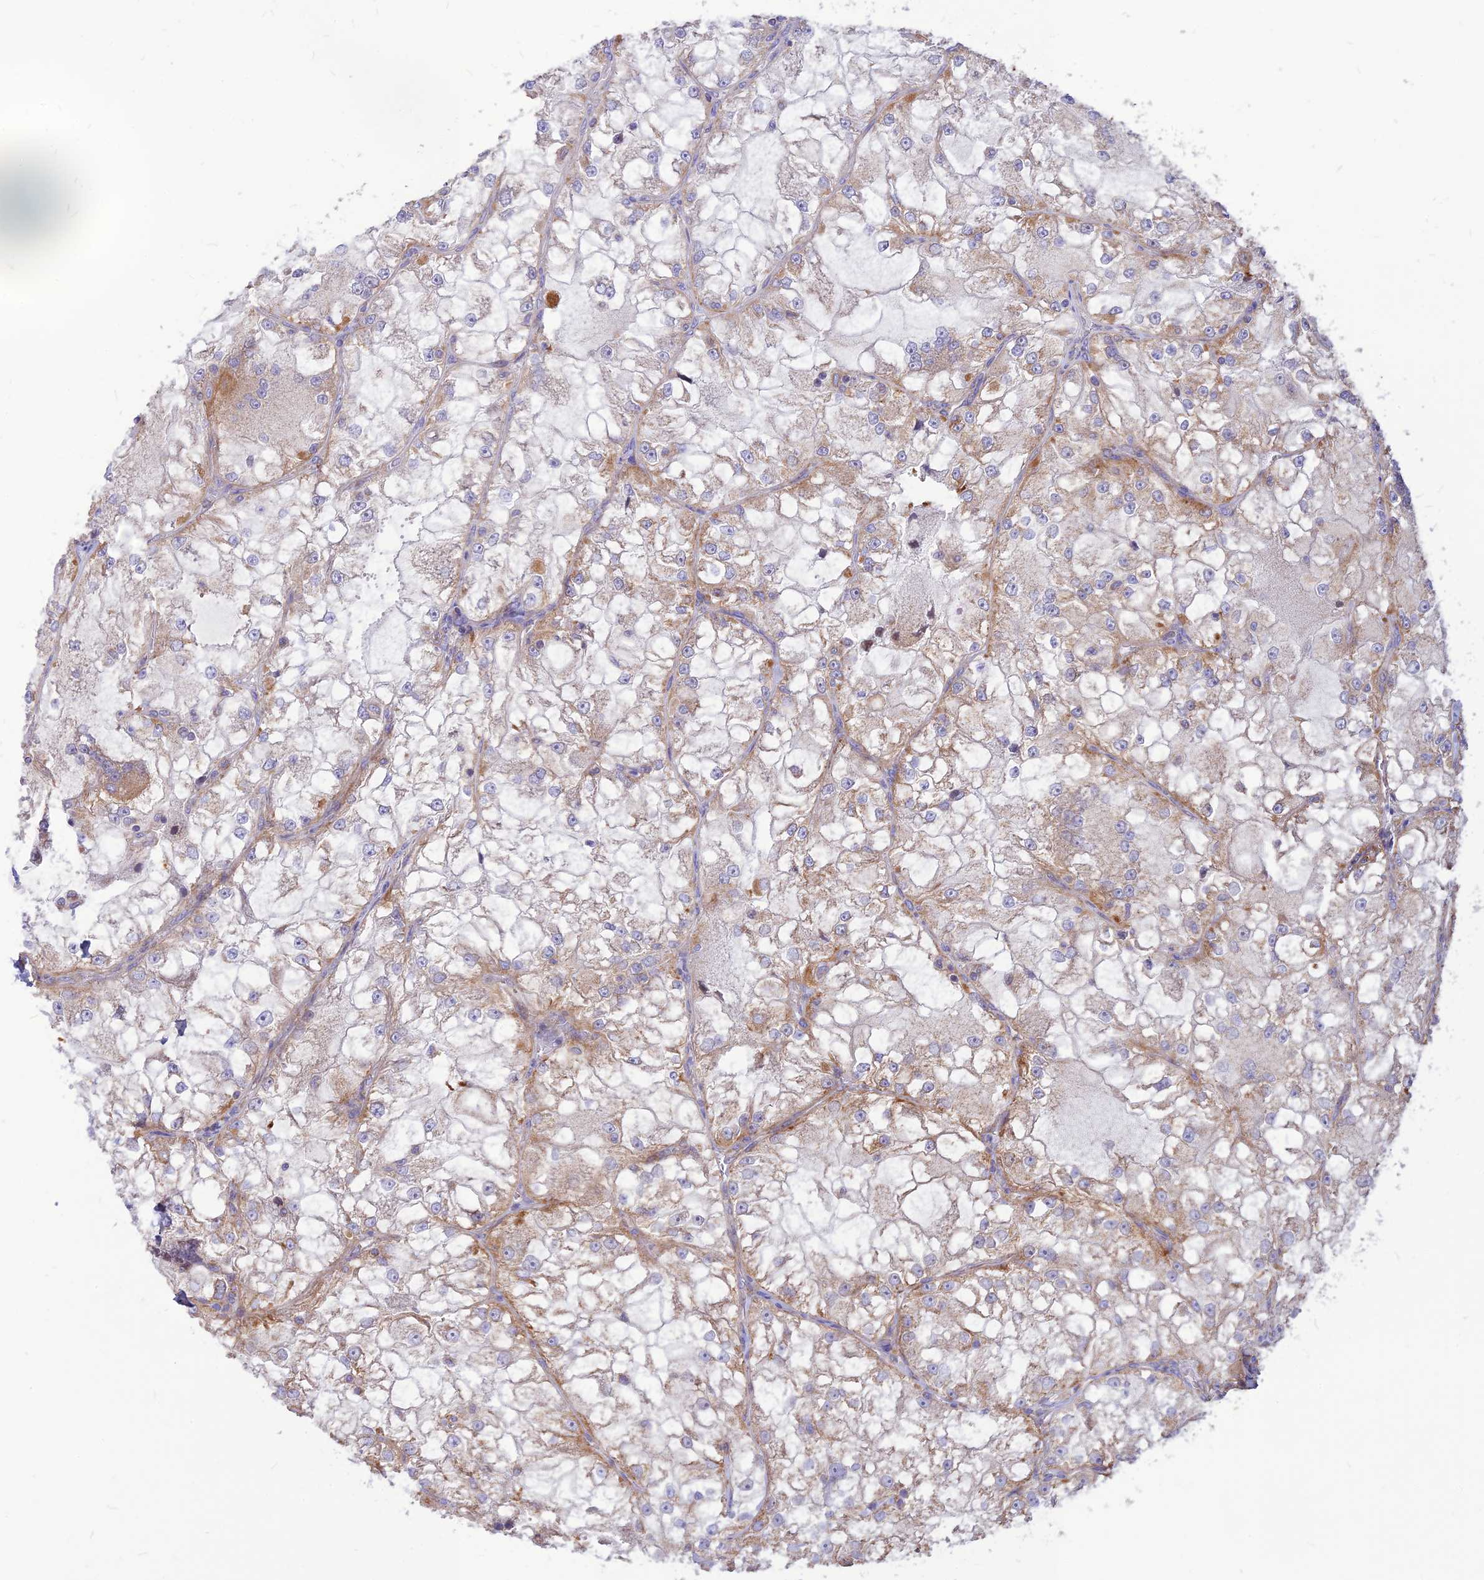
{"staining": {"intensity": "moderate", "quantity": "25%-75%", "location": "cytoplasmic/membranous"}, "tissue": "renal cancer", "cell_type": "Tumor cells", "image_type": "cancer", "snomed": [{"axis": "morphology", "description": "Adenocarcinoma, NOS"}, {"axis": "topography", "description": "Kidney"}], "caption": "Immunohistochemical staining of renal cancer (adenocarcinoma) displays medium levels of moderate cytoplasmic/membranous positivity in about 25%-75% of tumor cells.", "gene": "ECI1", "patient": {"sex": "female", "age": 72}}